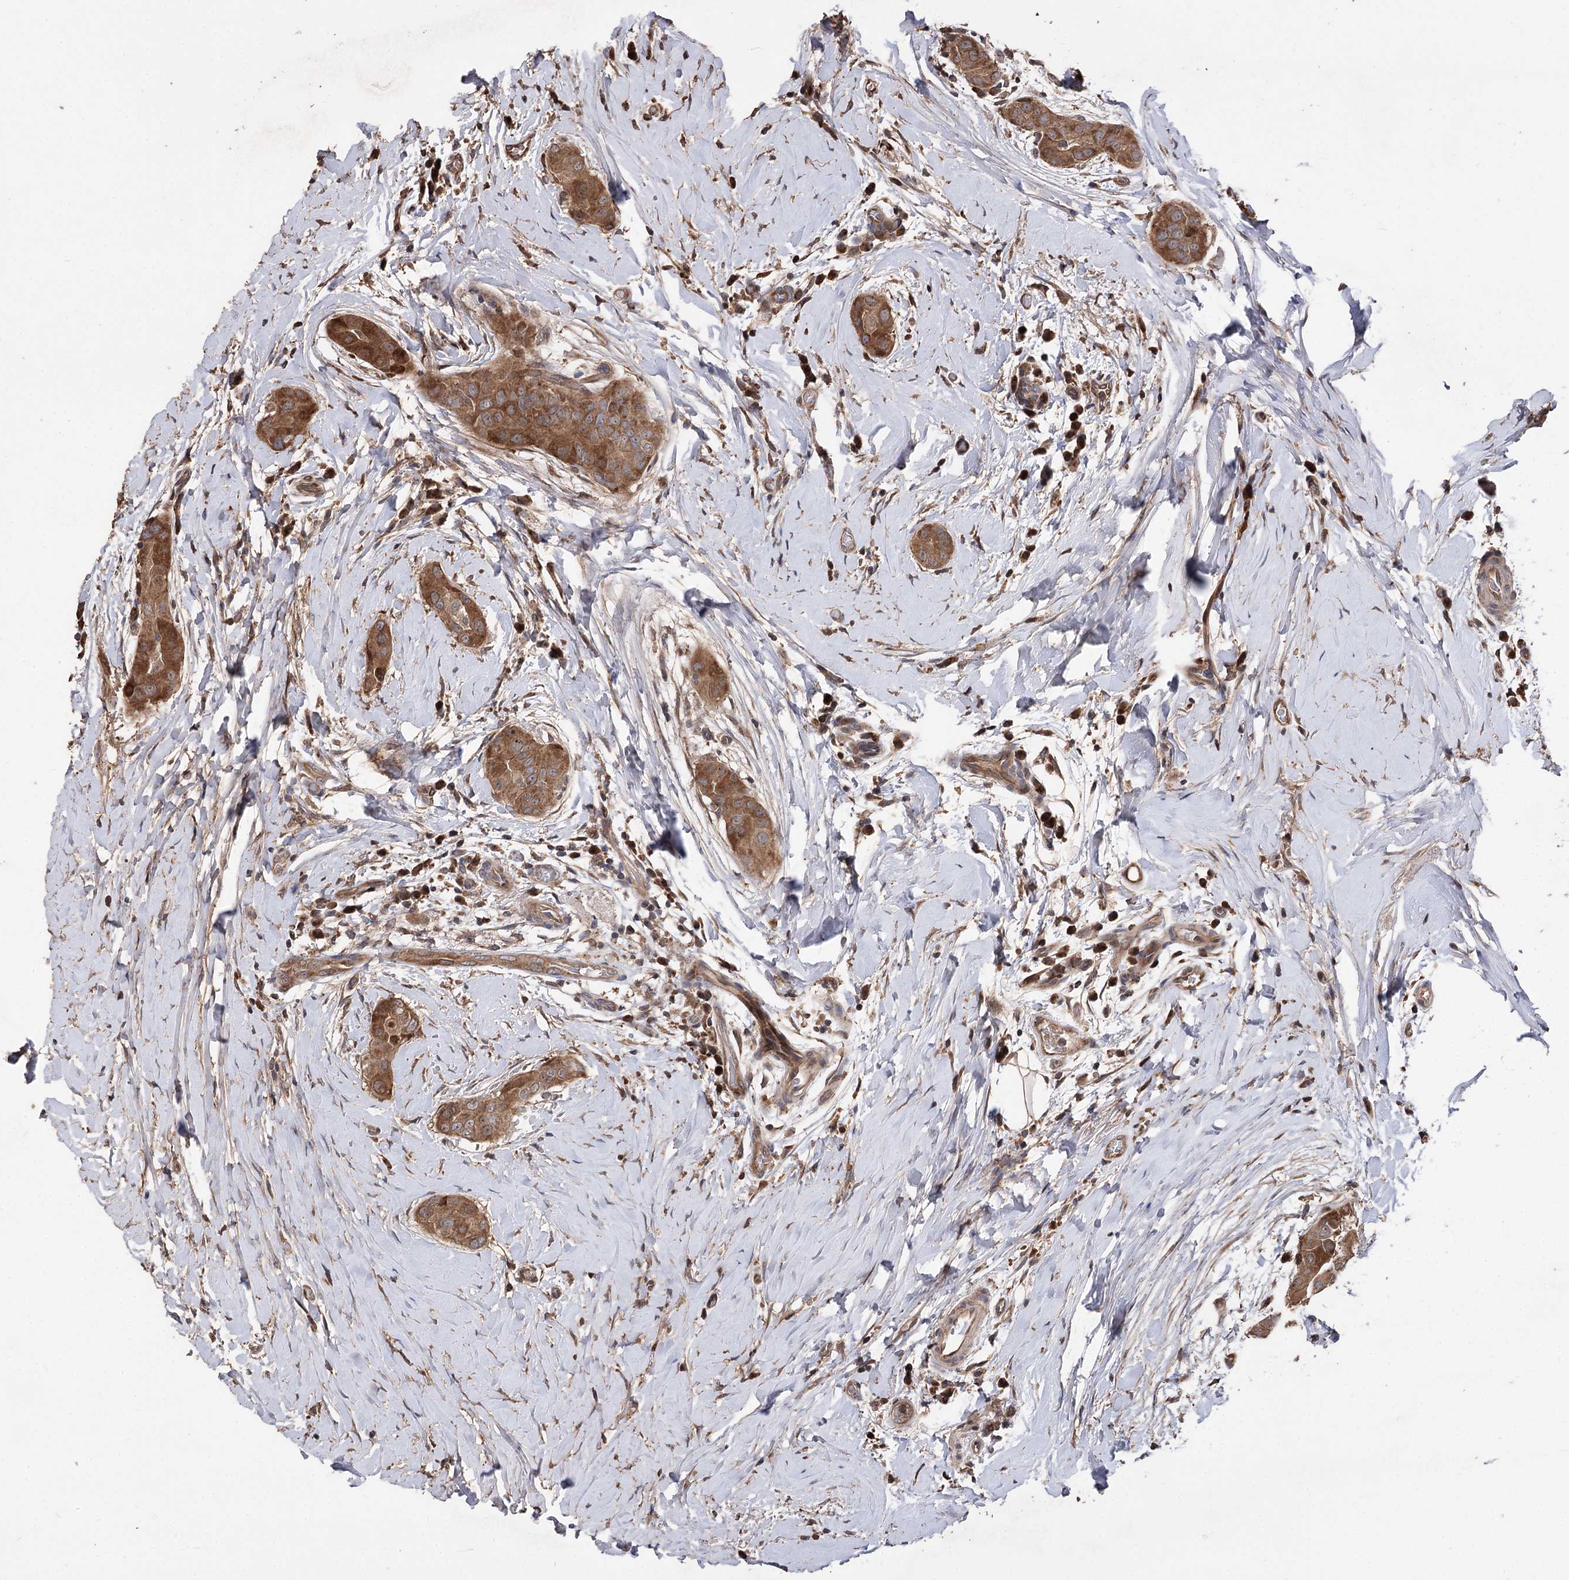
{"staining": {"intensity": "moderate", "quantity": ">75%", "location": "cytoplasmic/membranous"}, "tissue": "thyroid cancer", "cell_type": "Tumor cells", "image_type": "cancer", "snomed": [{"axis": "morphology", "description": "Papillary adenocarcinoma, NOS"}, {"axis": "topography", "description": "Thyroid gland"}], "caption": "Papillary adenocarcinoma (thyroid) stained for a protein (brown) displays moderate cytoplasmic/membranous positive staining in about >75% of tumor cells.", "gene": "RASSF3", "patient": {"sex": "male", "age": 33}}